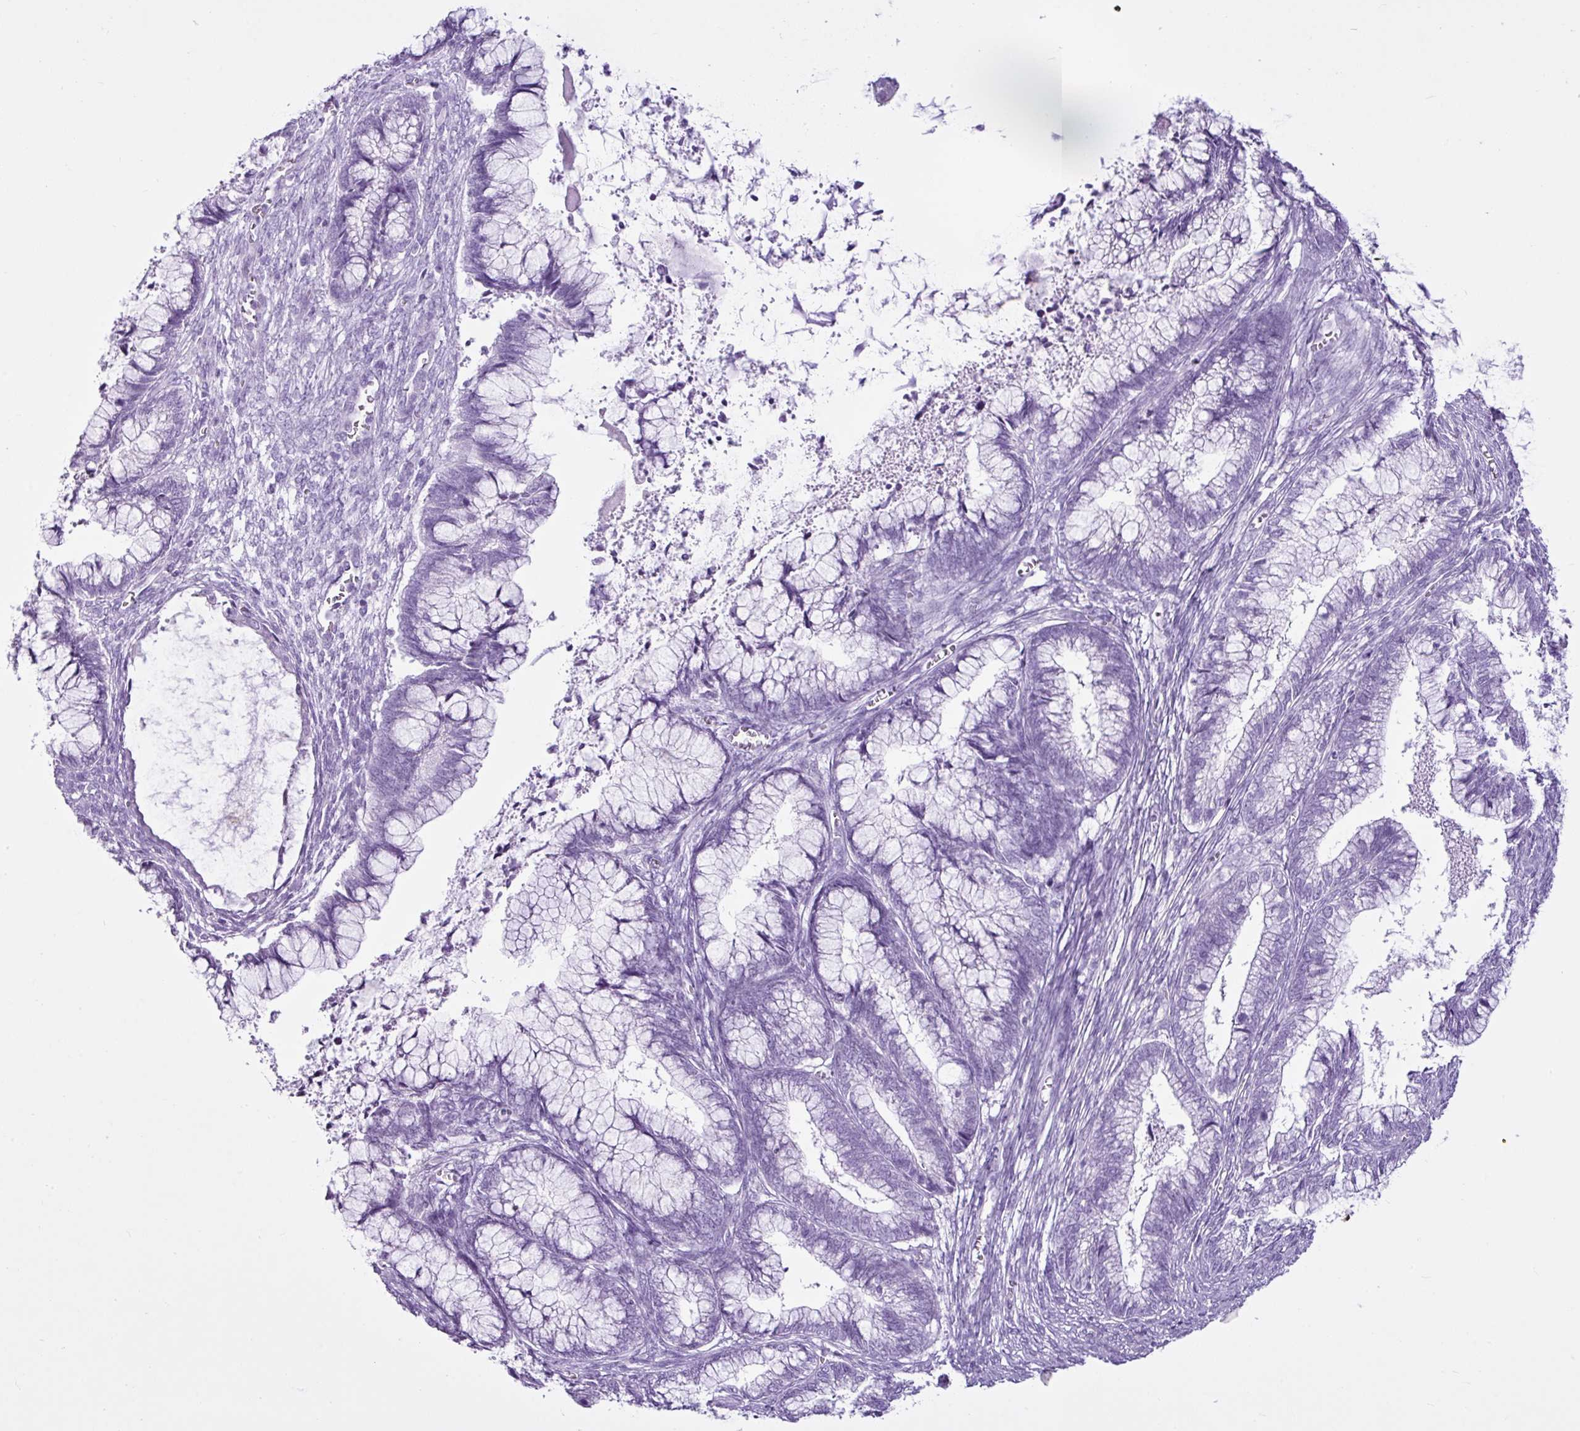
{"staining": {"intensity": "negative", "quantity": "none", "location": "none"}, "tissue": "cervical cancer", "cell_type": "Tumor cells", "image_type": "cancer", "snomed": [{"axis": "morphology", "description": "Adenocarcinoma, NOS"}, {"axis": "topography", "description": "Cervix"}], "caption": "The IHC photomicrograph has no significant staining in tumor cells of cervical cancer (adenocarcinoma) tissue. (DAB IHC with hematoxylin counter stain).", "gene": "LILRB4", "patient": {"sex": "female", "age": 44}}